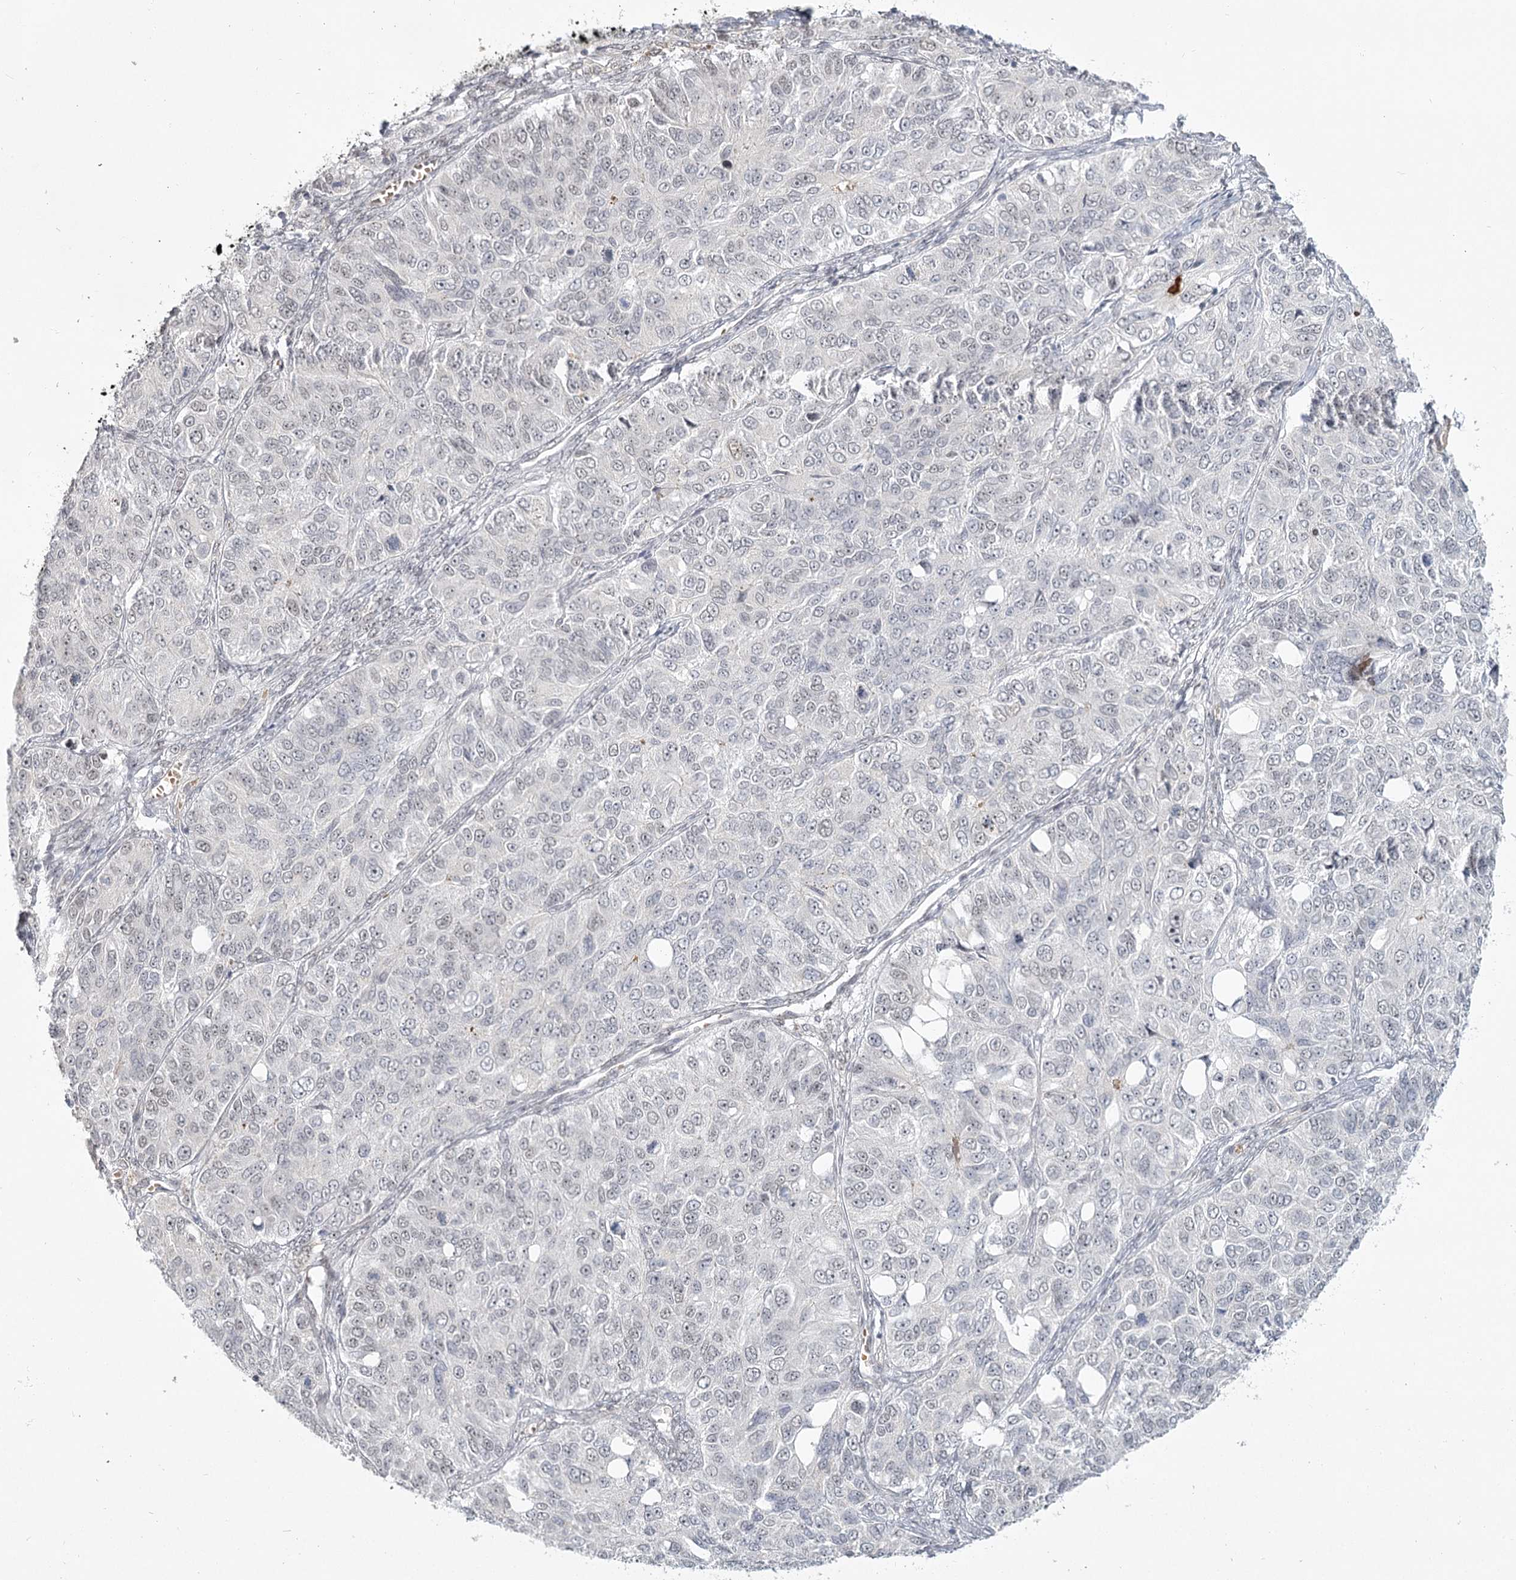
{"staining": {"intensity": "weak", "quantity": "<25%", "location": "nuclear"}, "tissue": "ovarian cancer", "cell_type": "Tumor cells", "image_type": "cancer", "snomed": [{"axis": "morphology", "description": "Carcinoma, endometroid"}, {"axis": "topography", "description": "Ovary"}], "caption": "This is an immunohistochemistry (IHC) histopathology image of human ovarian cancer (endometroid carcinoma). There is no staining in tumor cells.", "gene": "EXOSC7", "patient": {"sex": "female", "age": 51}}